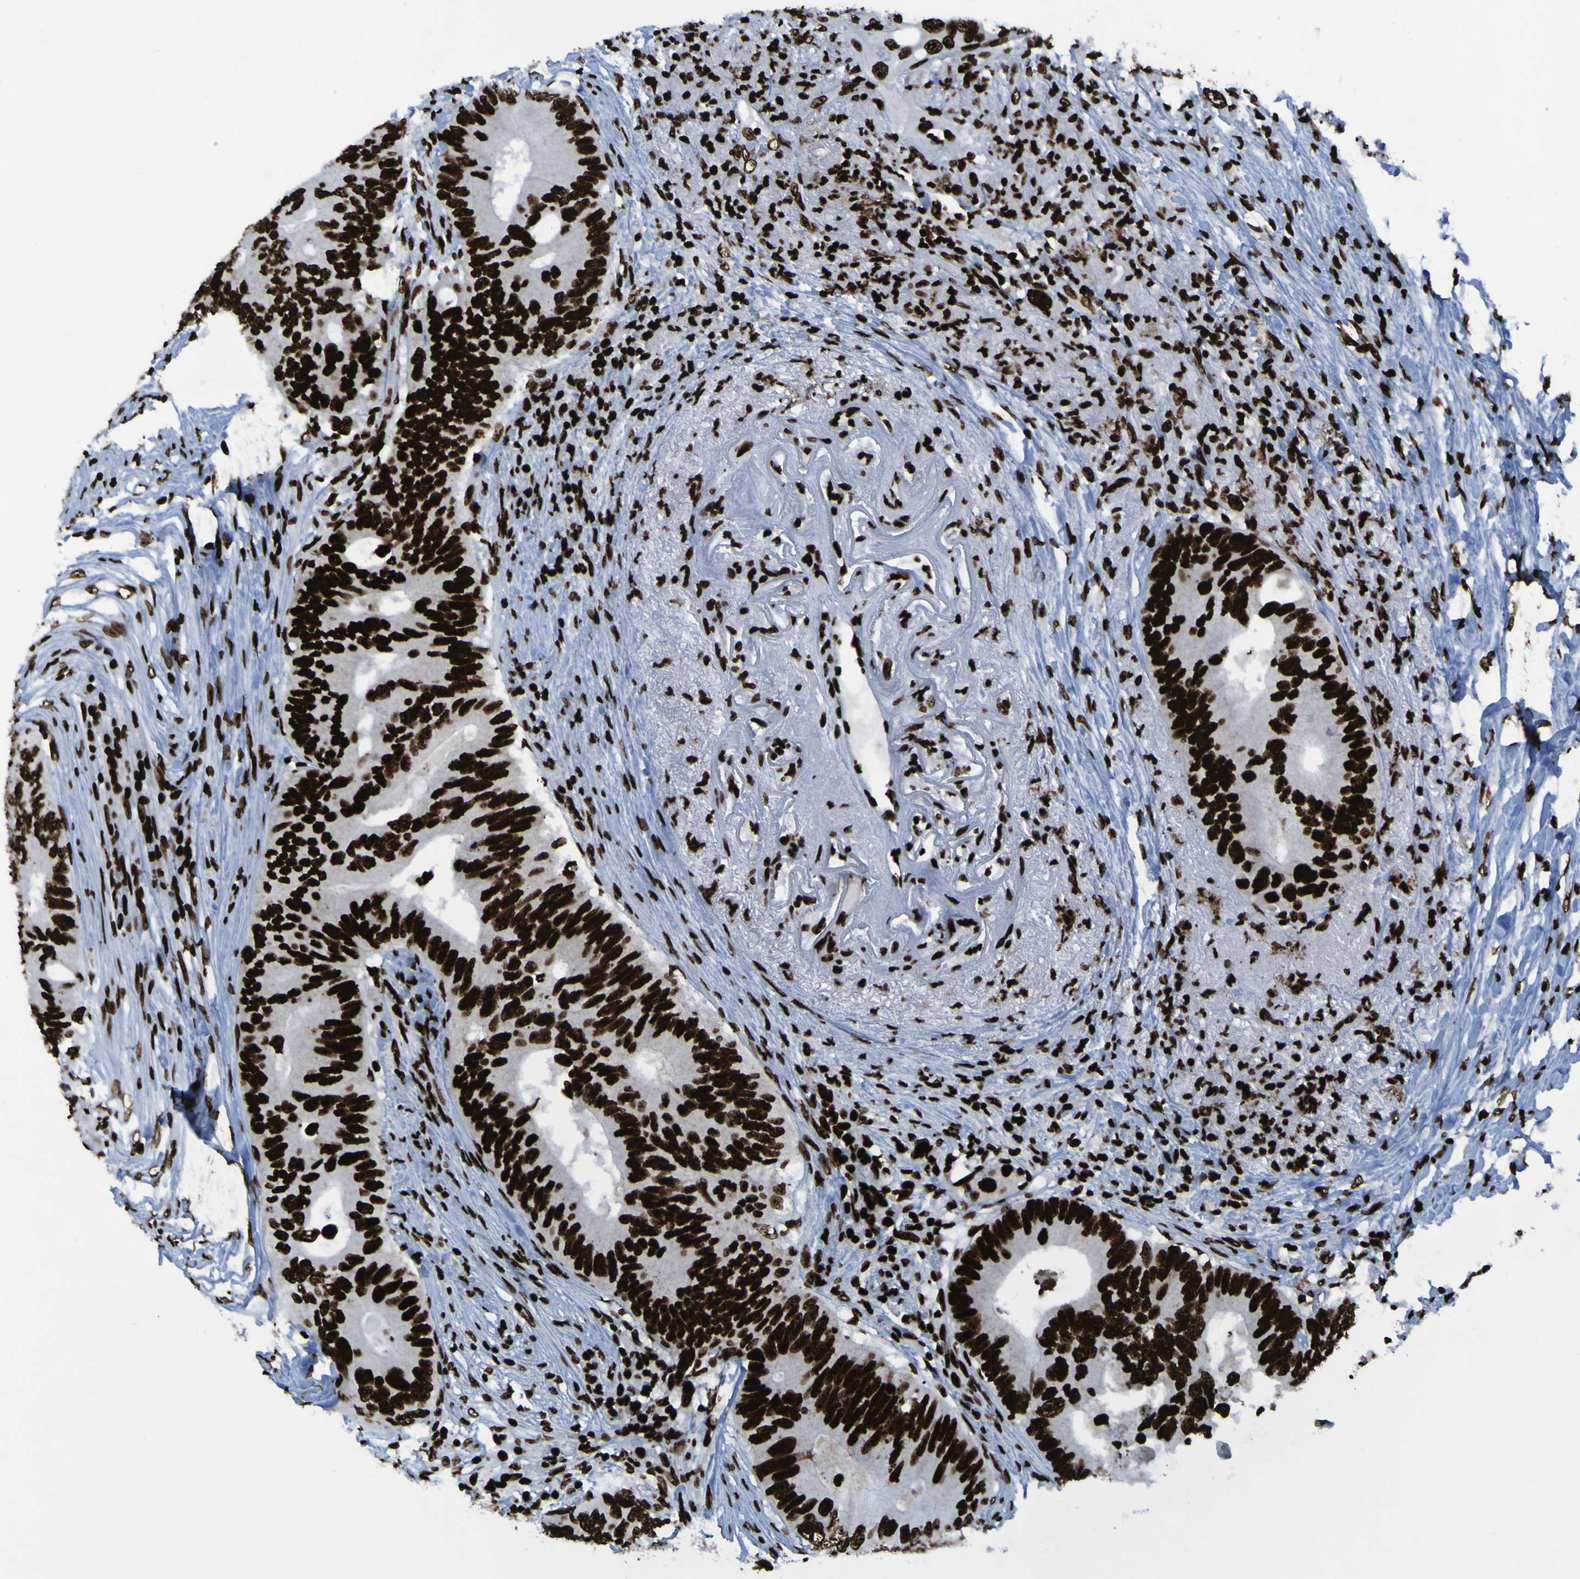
{"staining": {"intensity": "strong", "quantity": ">75%", "location": "nuclear"}, "tissue": "colorectal cancer", "cell_type": "Tumor cells", "image_type": "cancer", "snomed": [{"axis": "morphology", "description": "Adenocarcinoma, NOS"}, {"axis": "topography", "description": "Colon"}], "caption": "Tumor cells reveal strong nuclear staining in about >75% of cells in adenocarcinoma (colorectal). The staining was performed using DAB to visualize the protein expression in brown, while the nuclei were stained in blue with hematoxylin (Magnification: 20x).", "gene": "NPM1", "patient": {"sex": "male", "age": 71}}